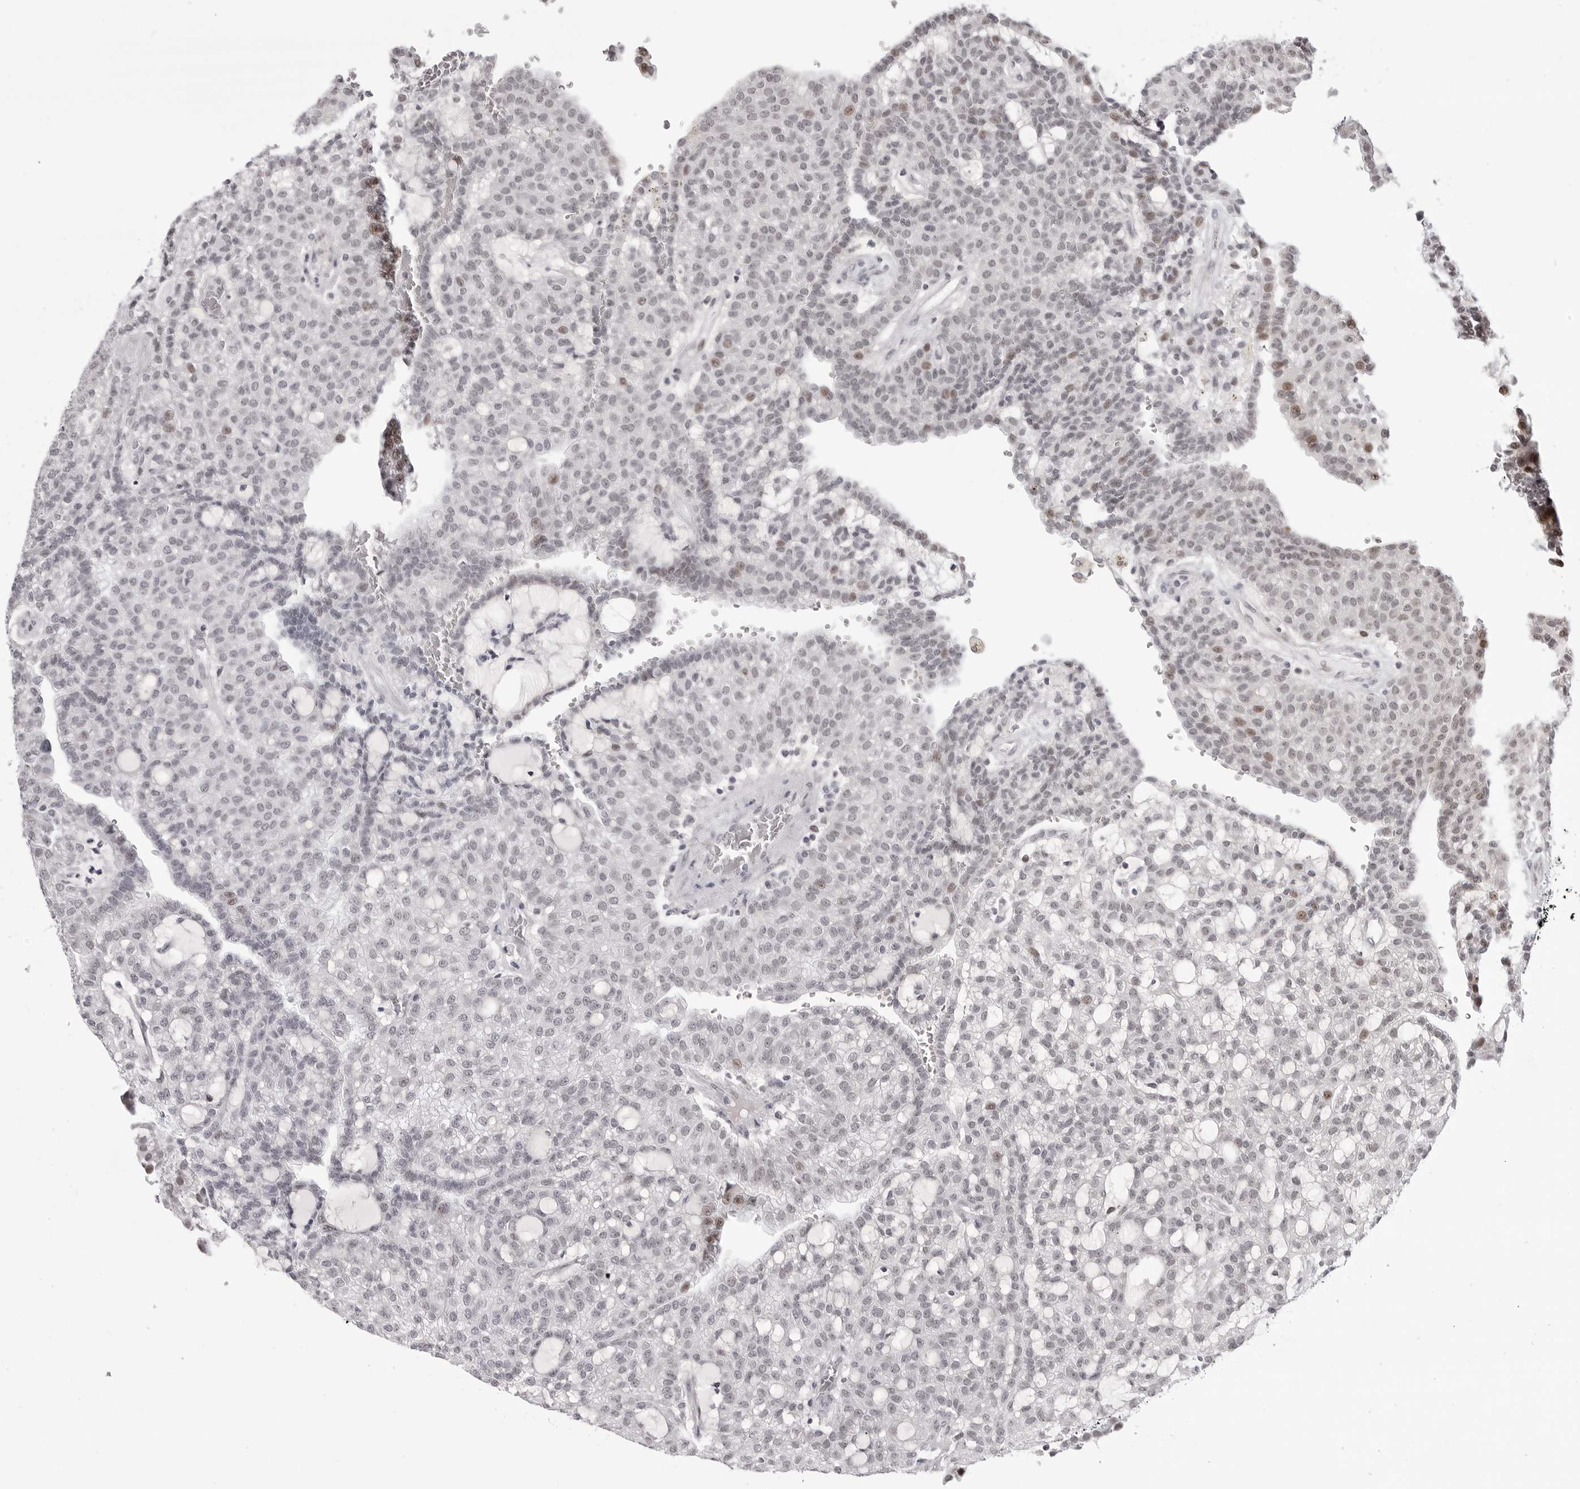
{"staining": {"intensity": "weak", "quantity": "<25%", "location": "nuclear"}, "tissue": "renal cancer", "cell_type": "Tumor cells", "image_type": "cancer", "snomed": [{"axis": "morphology", "description": "Adenocarcinoma, NOS"}, {"axis": "topography", "description": "Kidney"}], "caption": "High power microscopy photomicrograph of an IHC histopathology image of renal cancer (adenocarcinoma), revealing no significant expression in tumor cells.", "gene": "PHF3", "patient": {"sex": "male", "age": 63}}